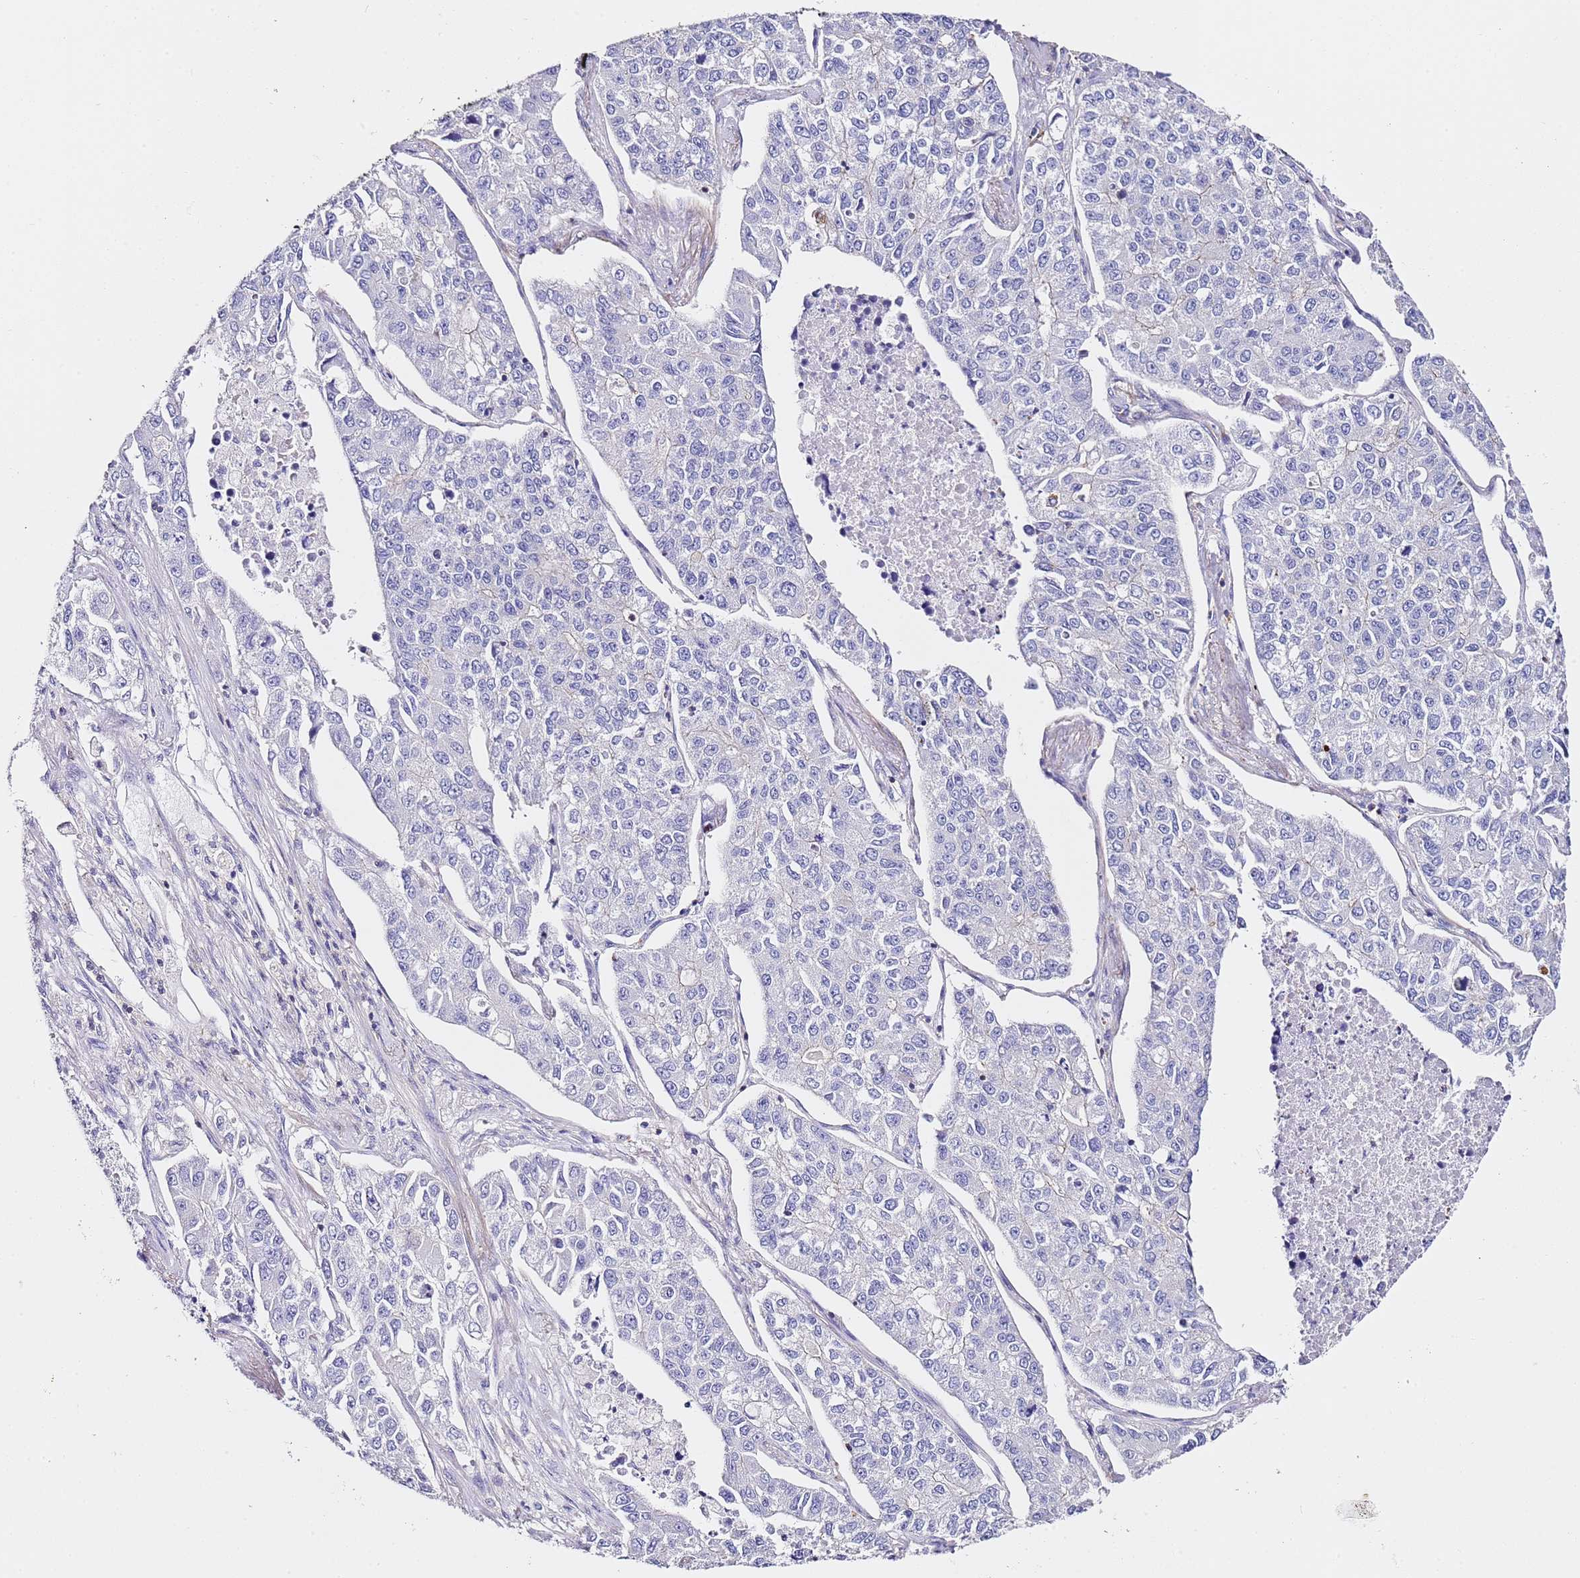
{"staining": {"intensity": "negative", "quantity": "none", "location": "none"}, "tissue": "lung cancer", "cell_type": "Tumor cells", "image_type": "cancer", "snomed": [{"axis": "morphology", "description": "Adenocarcinoma, NOS"}, {"axis": "topography", "description": "Lung"}], "caption": "Human lung cancer stained for a protein using immunohistochemistry (IHC) reveals no expression in tumor cells.", "gene": "ZNF671", "patient": {"sex": "male", "age": 49}}